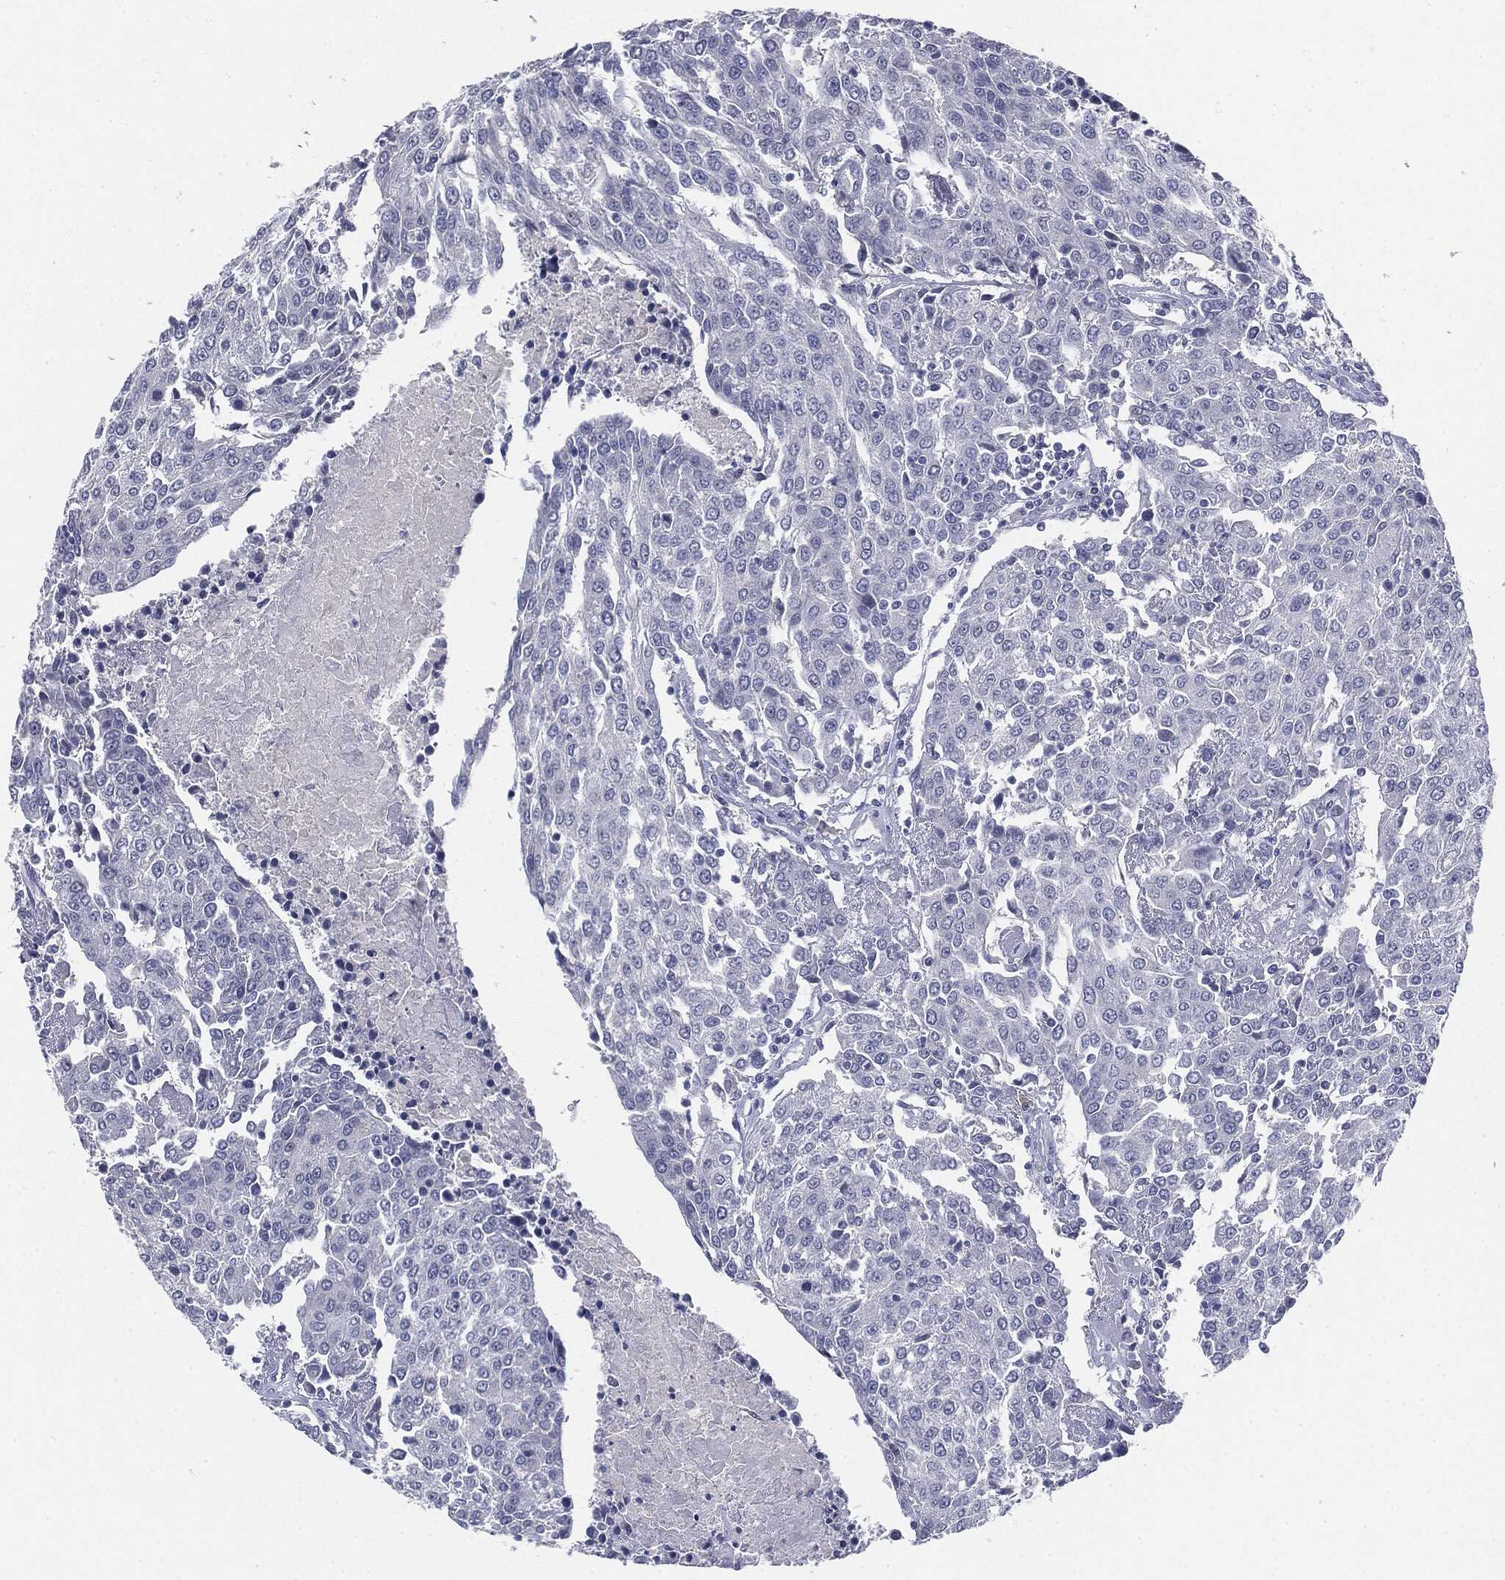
{"staining": {"intensity": "negative", "quantity": "none", "location": "none"}, "tissue": "urothelial cancer", "cell_type": "Tumor cells", "image_type": "cancer", "snomed": [{"axis": "morphology", "description": "Urothelial carcinoma, High grade"}, {"axis": "topography", "description": "Urinary bladder"}], "caption": "Tumor cells show no significant expression in urothelial carcinoma (high-grade). The staining is performed using DAB brown chromogen with nuclei counter-stained in using hematoxylin.", "gene": "CGB1", "patient": {"sex": "female", "age": 85}}